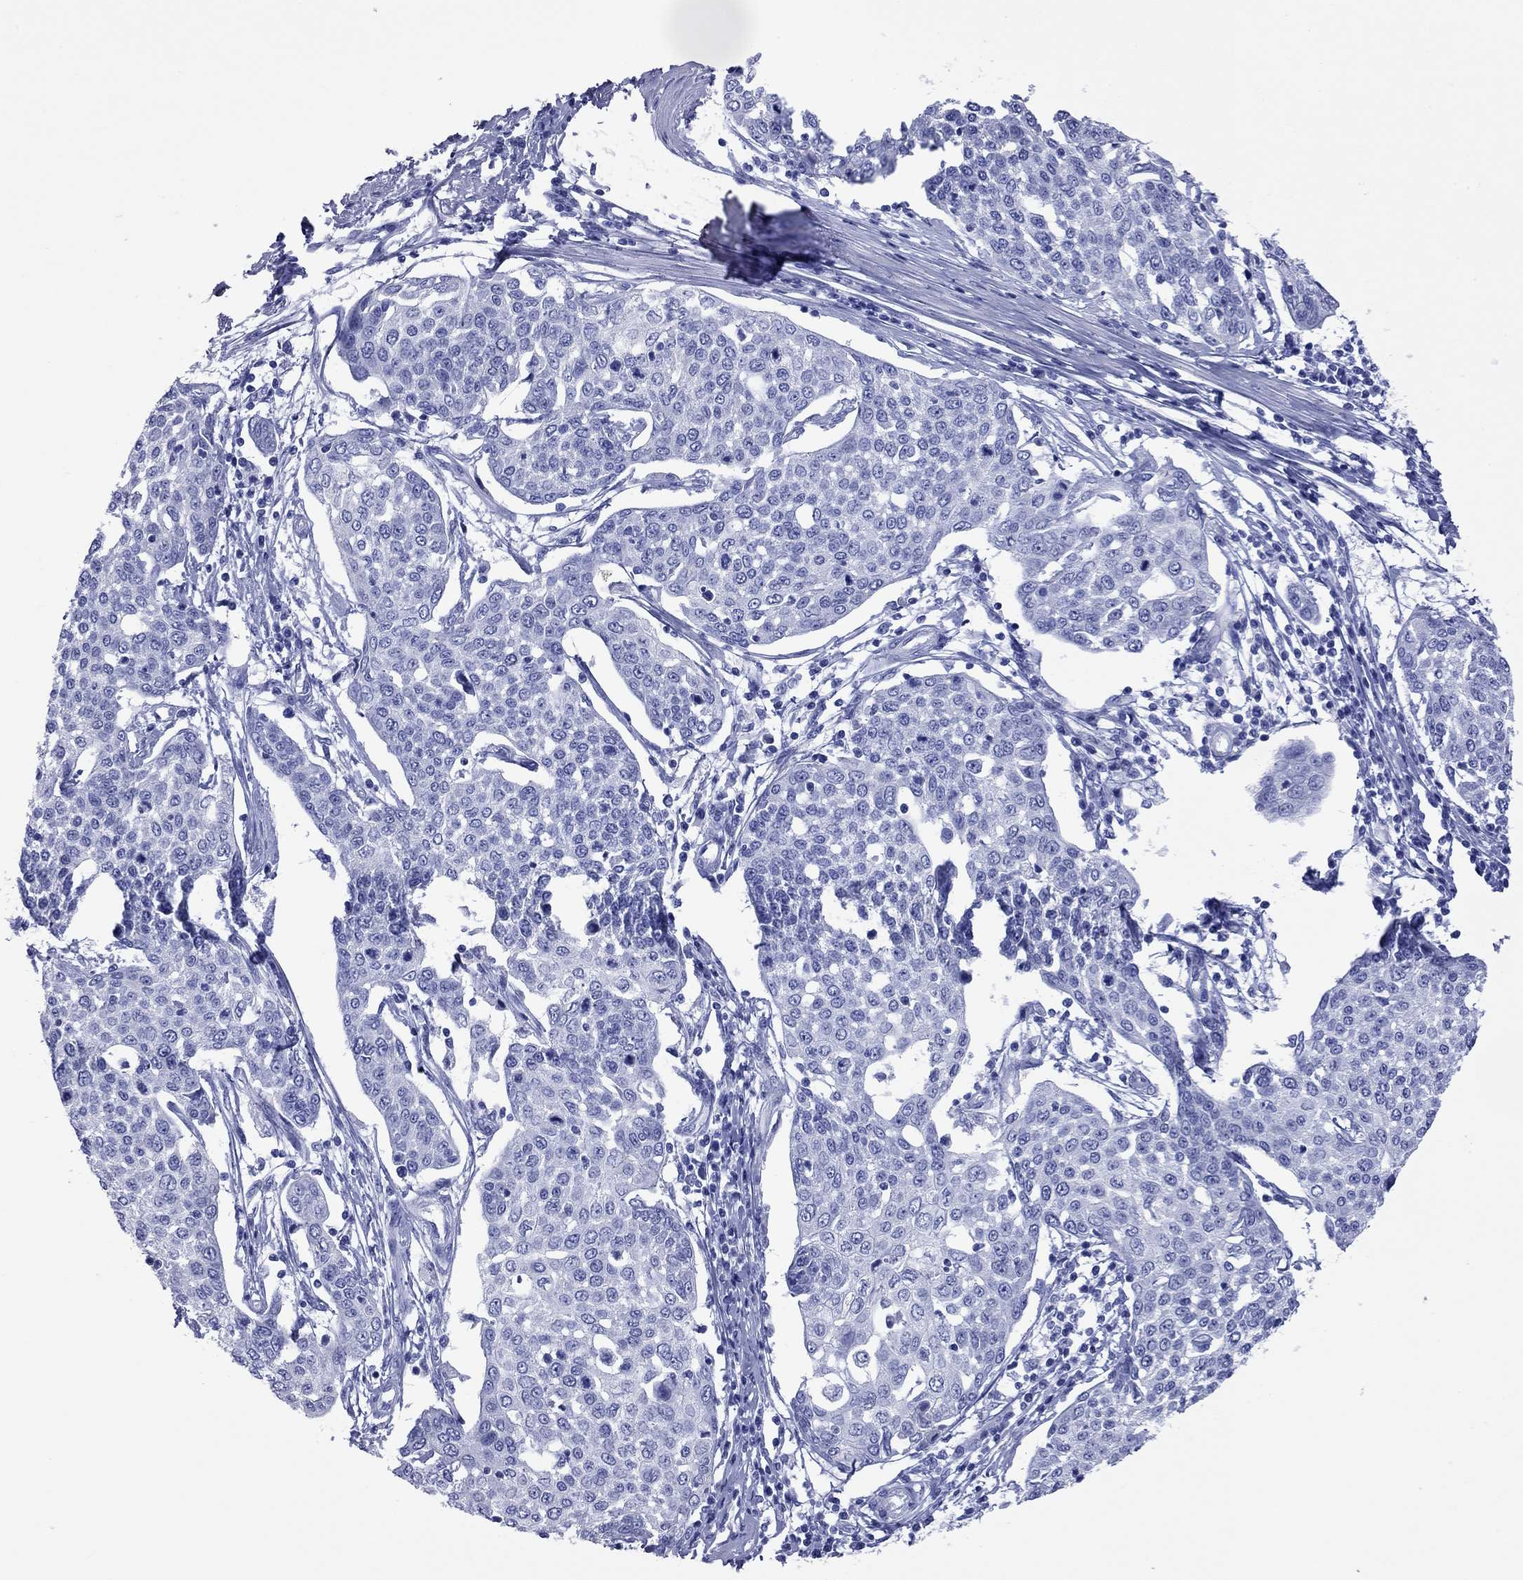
{"staining": {"intensity": "negative", "quantity": "none", "location": "none"}, "tissue": "cervical cancer", "cell_type": "Tumor cells", "image_type": "cancer", "snomed": [{"axis": "morphology", "description": "Squamous cell carcinoma, NOS"}, {"axis": "topography", "description": "Cervix"}], "caption": "High power microscopy micrograph of an IHC image of squamous cell carcinoma (cervical), revealing no significant positivity in tumor cells. (Brightfield microscopy of DAB immunohistochemistry at high magnification).", "gene": "VSIG10", "patient": {"sex": "female", "age": 34}}